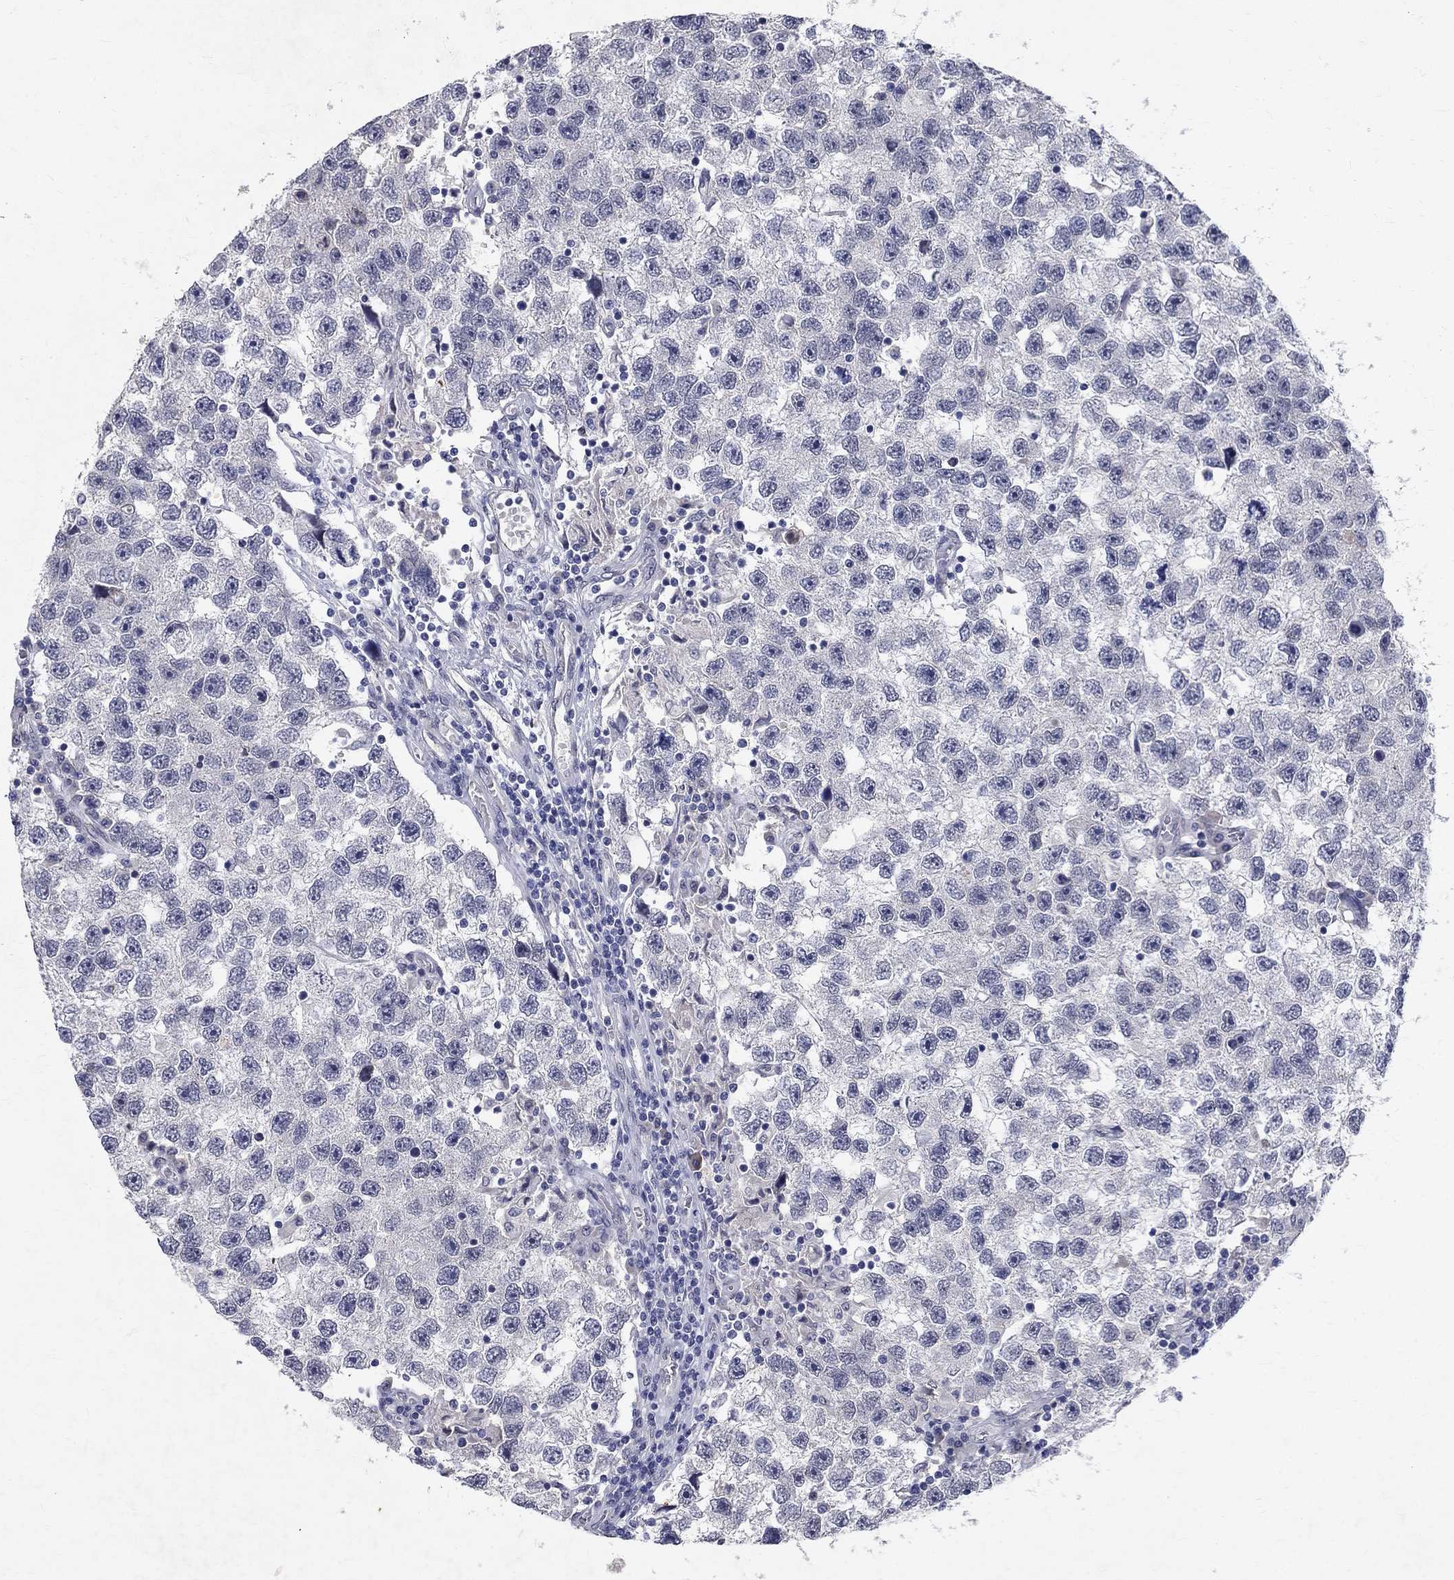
{"staining": {"intensity": "negative", "quantity": "none", "location": "none"}, "tissue": "testis cancer", "cell_type": "Tumor cells", "image_type": "cancer", "snomed": [{"axis": "morphology", "description": "Seminoma, NOS"}, {"axis": "topography", "description": "Testis"}], "caption": "Immunohistochemistry histopathology image of seminoma (testis) stained for a protein (brown), which reveals no staining in tumor cells.", "gene": "RBFOX1", "patient": {"sex": "male", "age": 26}}